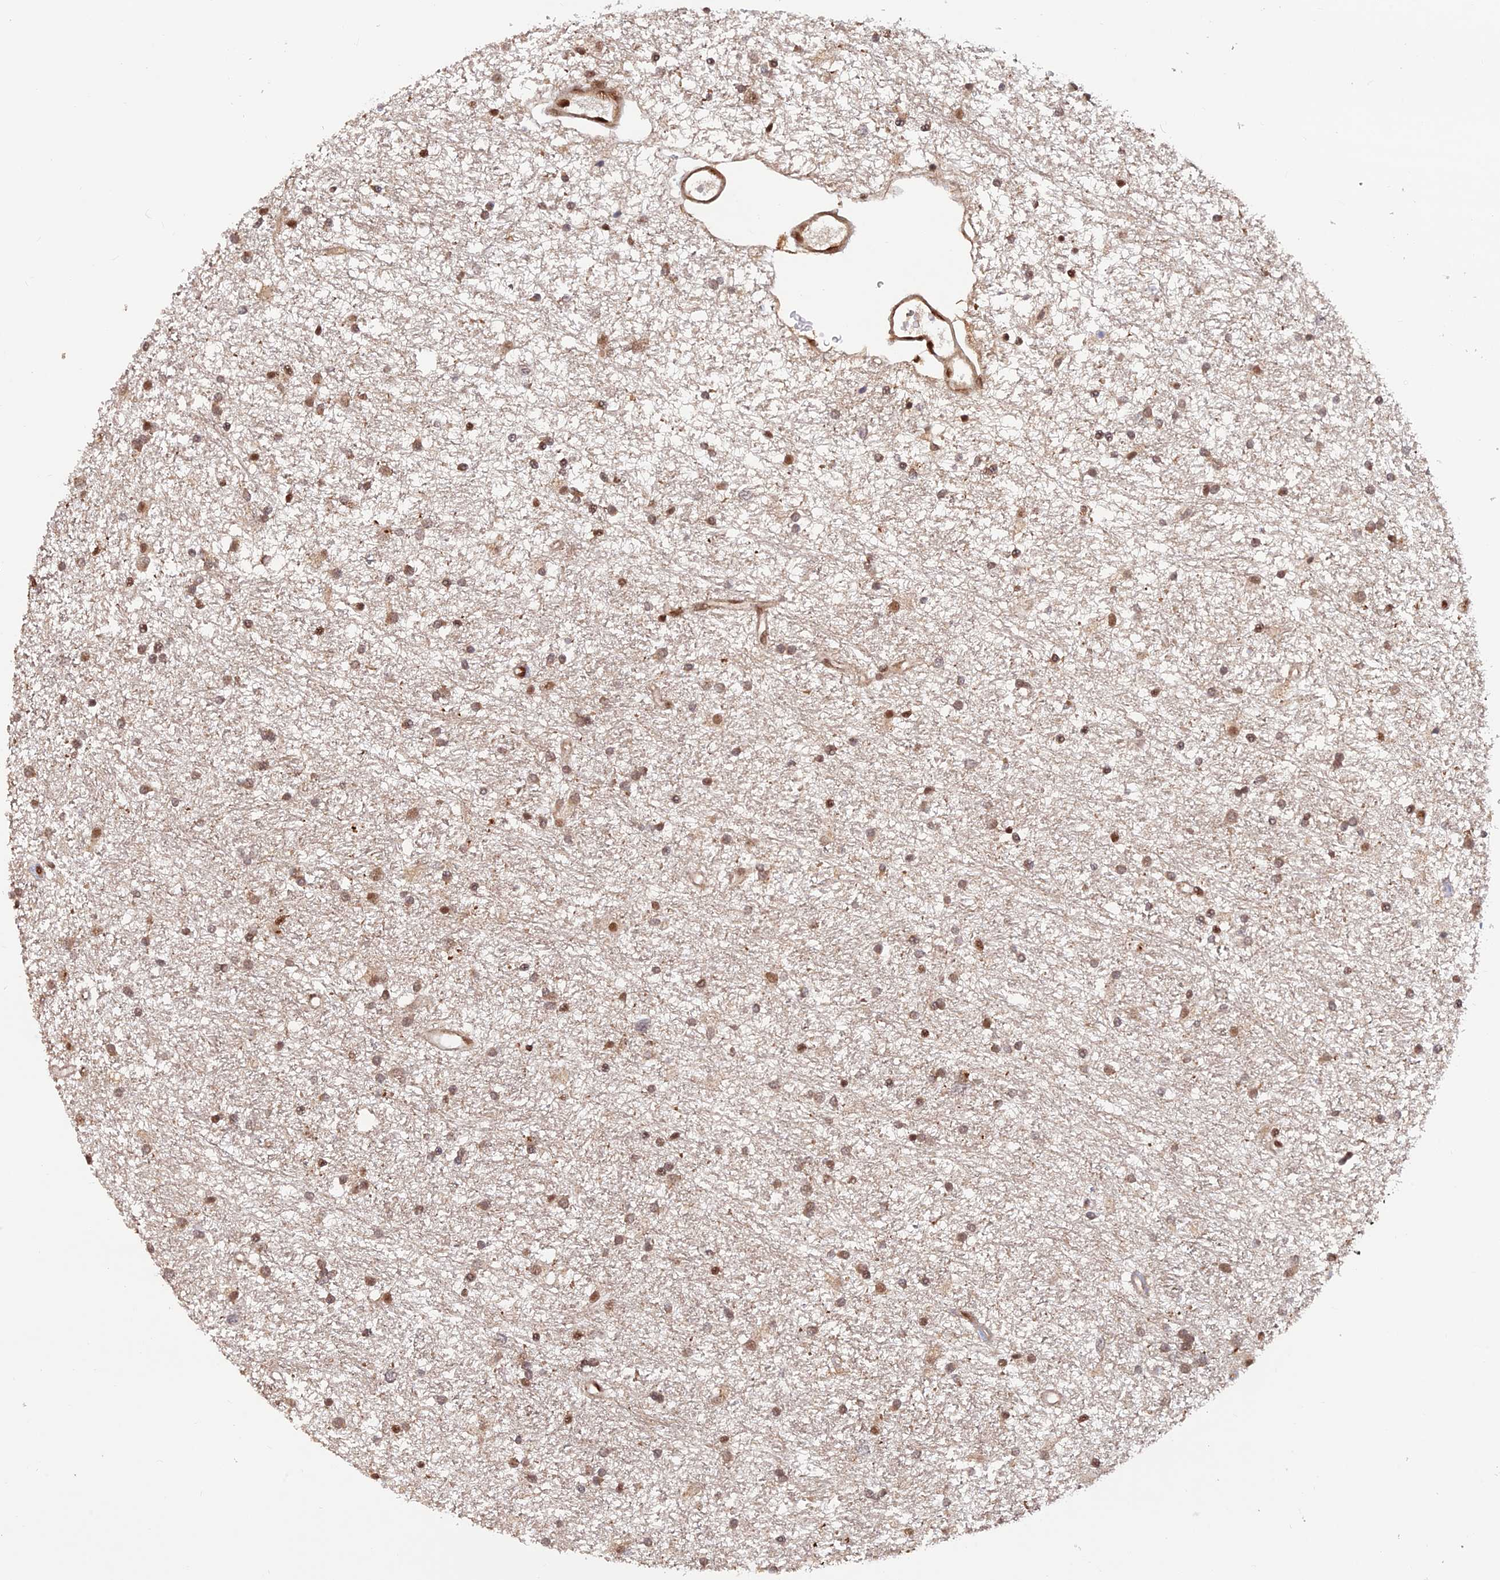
{"staining": {"intensity": "moderate", "quantity": "25%-75%", "location": "cytoplasmic/membranous,nuclear"}, "tissue": "glioma", "cell_type": "Tumor cells", "image_type": "cancer", "snomed": [{"axis": "morphology", "description": "Glioma, malignant, High grade"}, {"axis": "topography", "description": "Brain"}], "caption": "Human malignant glioma (high-grade) stained for a protein (brown) displays moderate cytoplasmic/membranous and nuclear positive expression in about 25%-75% of tumor cells.", "gene": "ZNF565", "patient": {"sex": "male", "age": 77}}